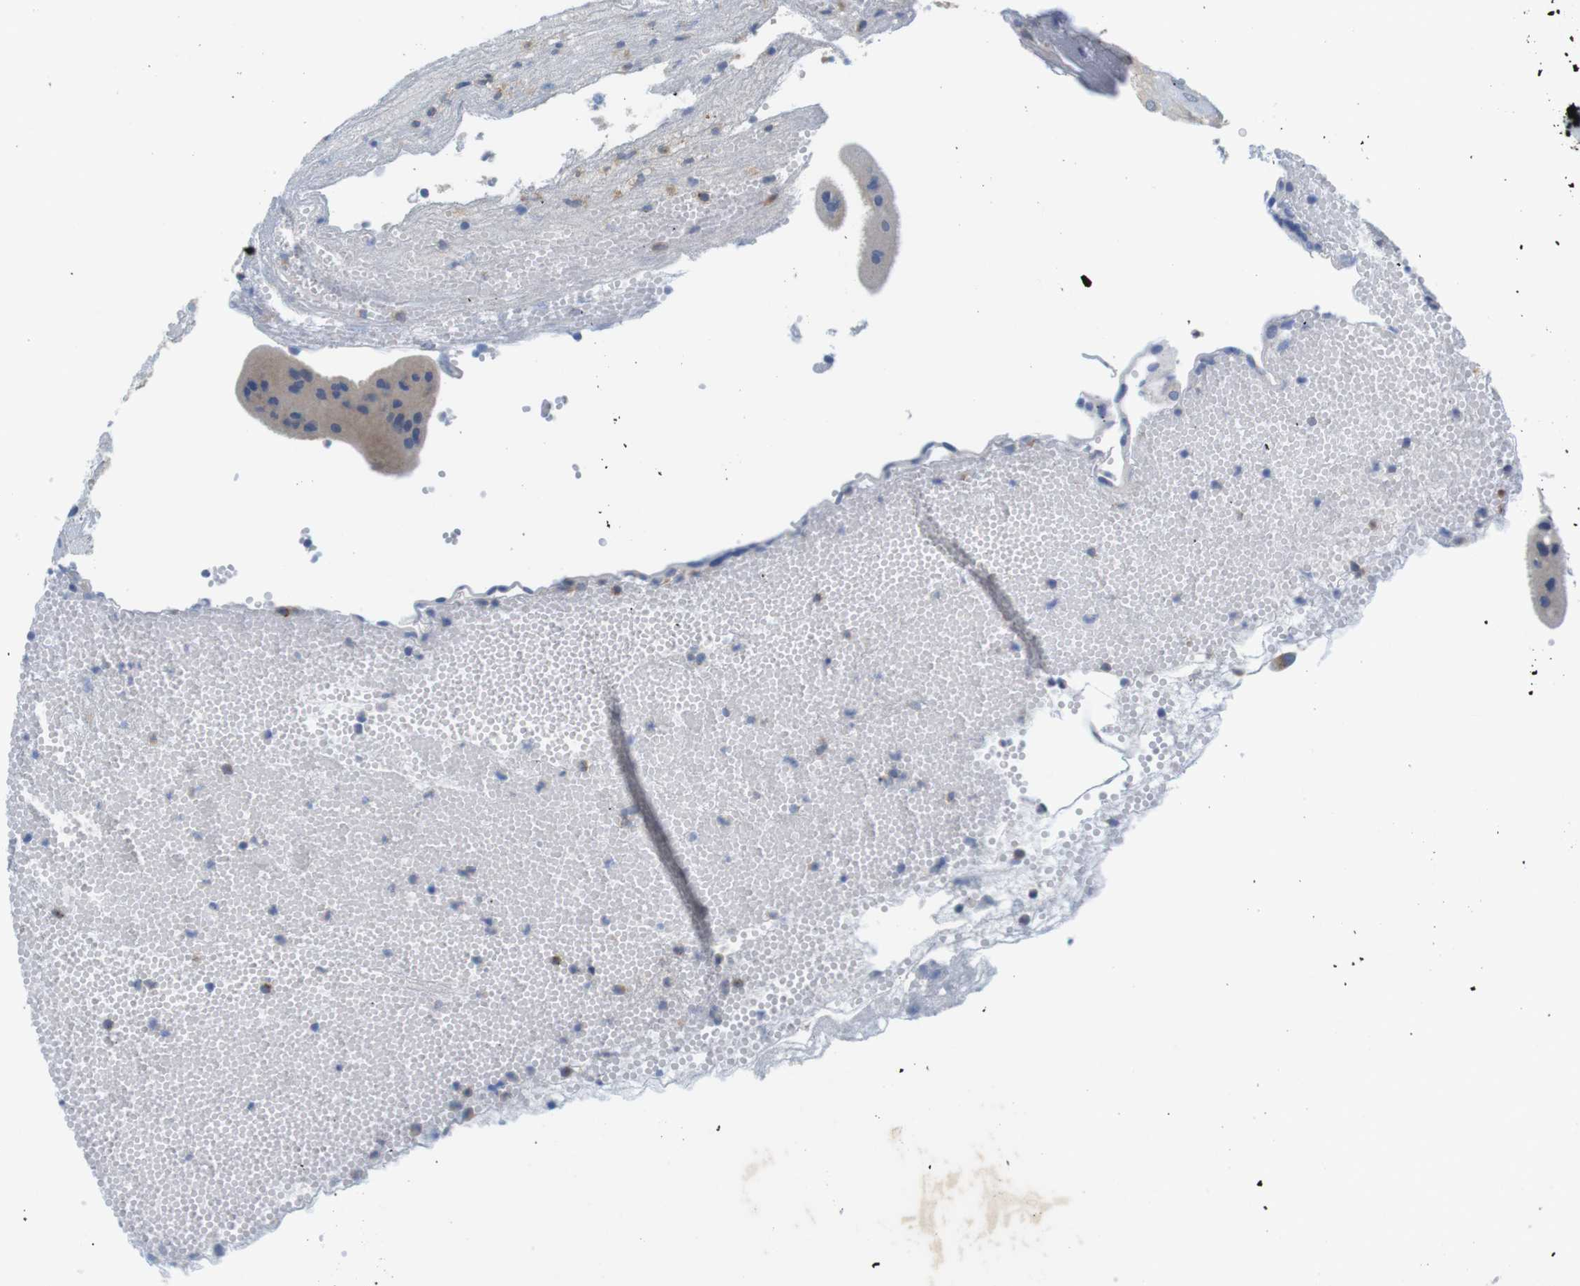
{"staining": {"intensity": "weak", "quantity": "<25%", "location": "cytoplasmic/membranous"}, "tissue": "placenta", "cell_type": "Trophoblastic cells", "image_type": "normal", "snomed": [{"axis": "morphology", "description": "Normal tissue, NOS"}, {"axis": "topography", "description": "Placenta"}], "caption": "The IHC histopathology image has no significant expression in trophoblastic cells of placenta. (DAB IHC with hematoxylin counter stain).", "gene": "CNGA2", "patient": {"sex": "female", "age": 18}}